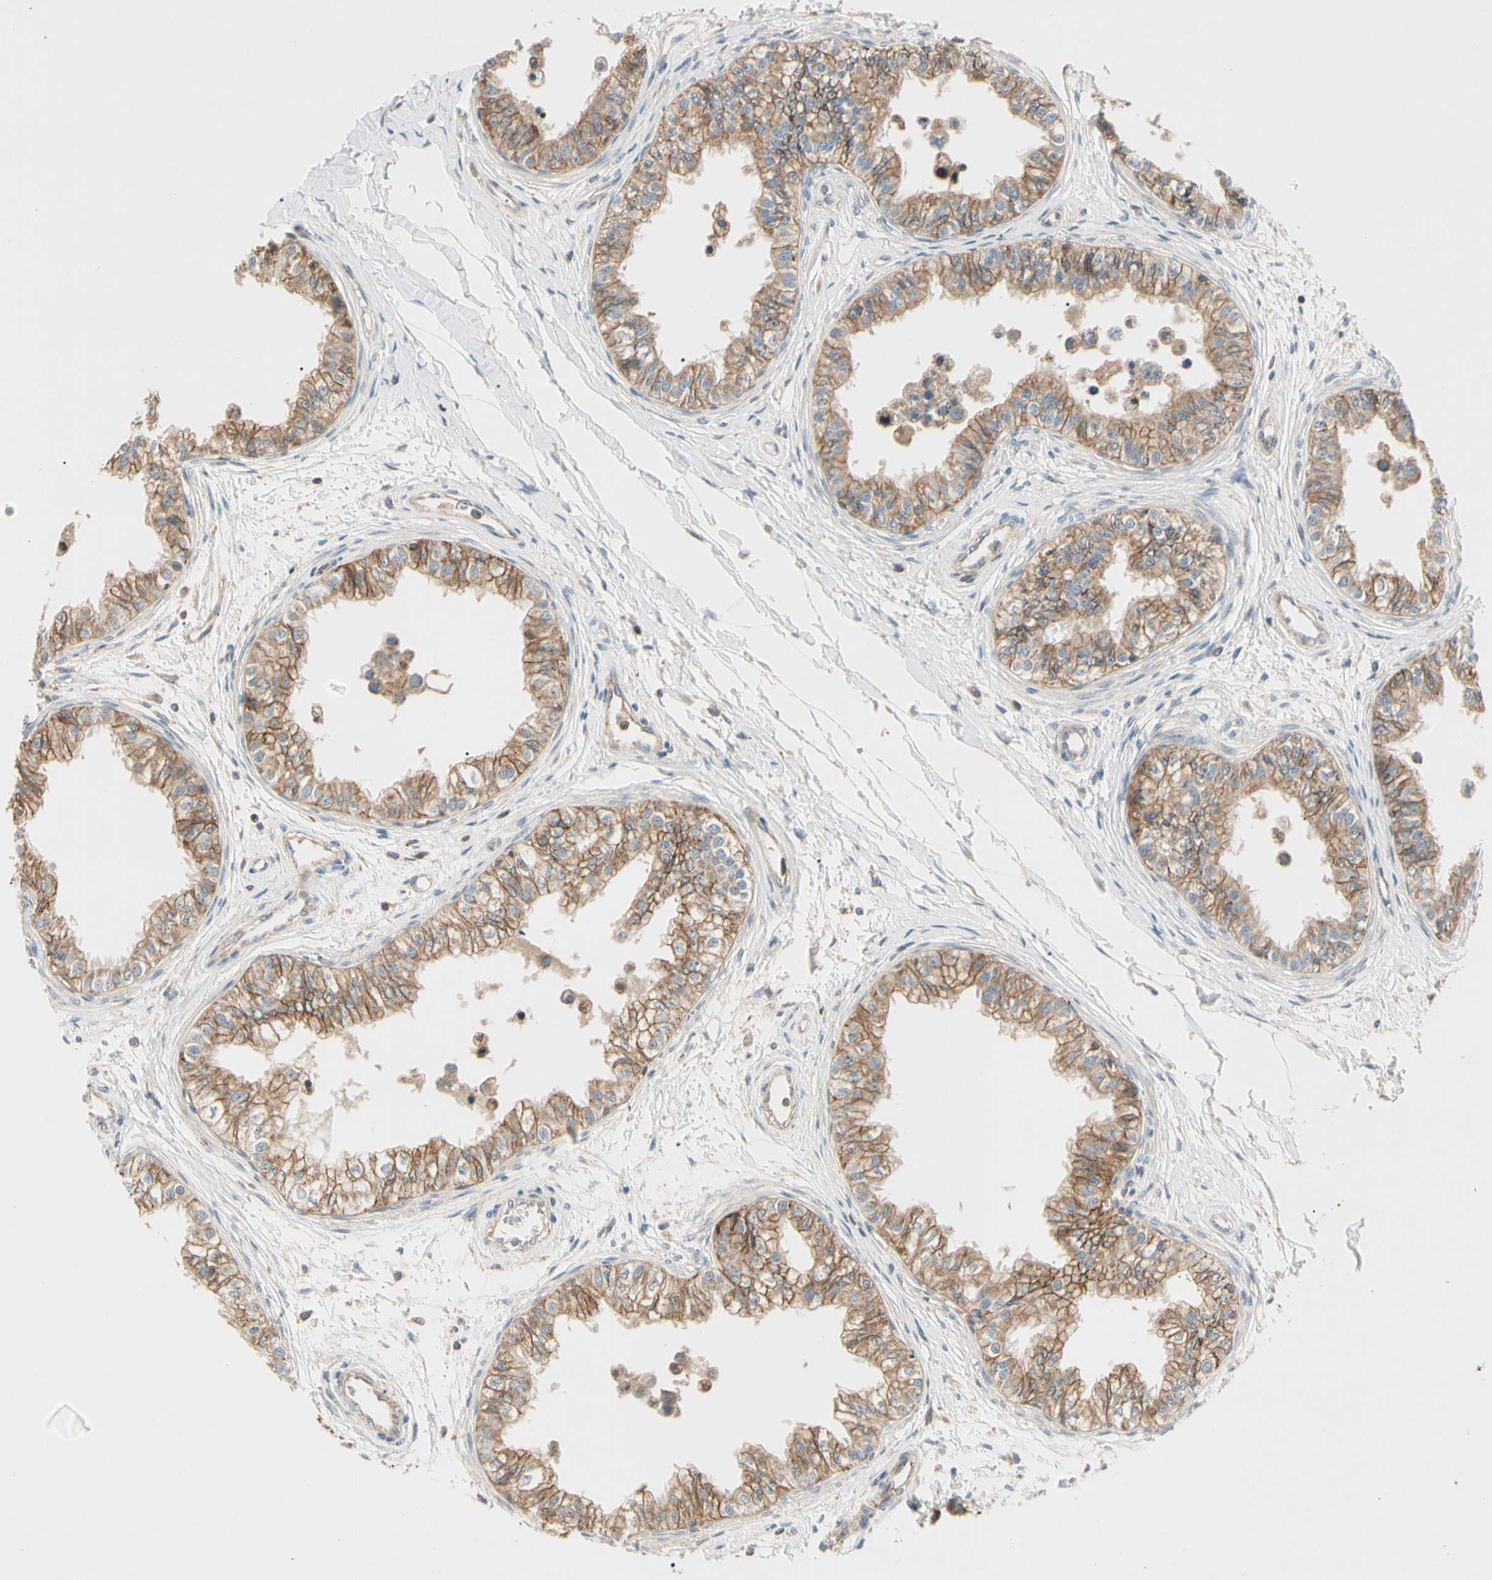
{"staining": {"intensity": "moderate", "quantity": ">75%", "location": "cytoplasmic/membranous"}, "tissue": "epididymis", "cell_type": "Glandular cells", "image_type": "normal", "snomed": [{"axis": "morphology", "description": "Normal tissue, NOS"}, {"axis": "morphology", "description": "Adenocarcinoma, metastatic, NOS"}, {"axis": "topography", "description": "Testis"}, {"axis": "topography", "description": "Epididymis"}], "caption": "Immunohistochemistry (DAB (3,3'-diaminobenzidine)) staining of unremarkable human epididymis demonstrates moderate cytoplasmic/membranous protein positivity in about >75% of glandular cells.", "gene": "CDH6", "patient": {"sex": "male", "age": 26}}